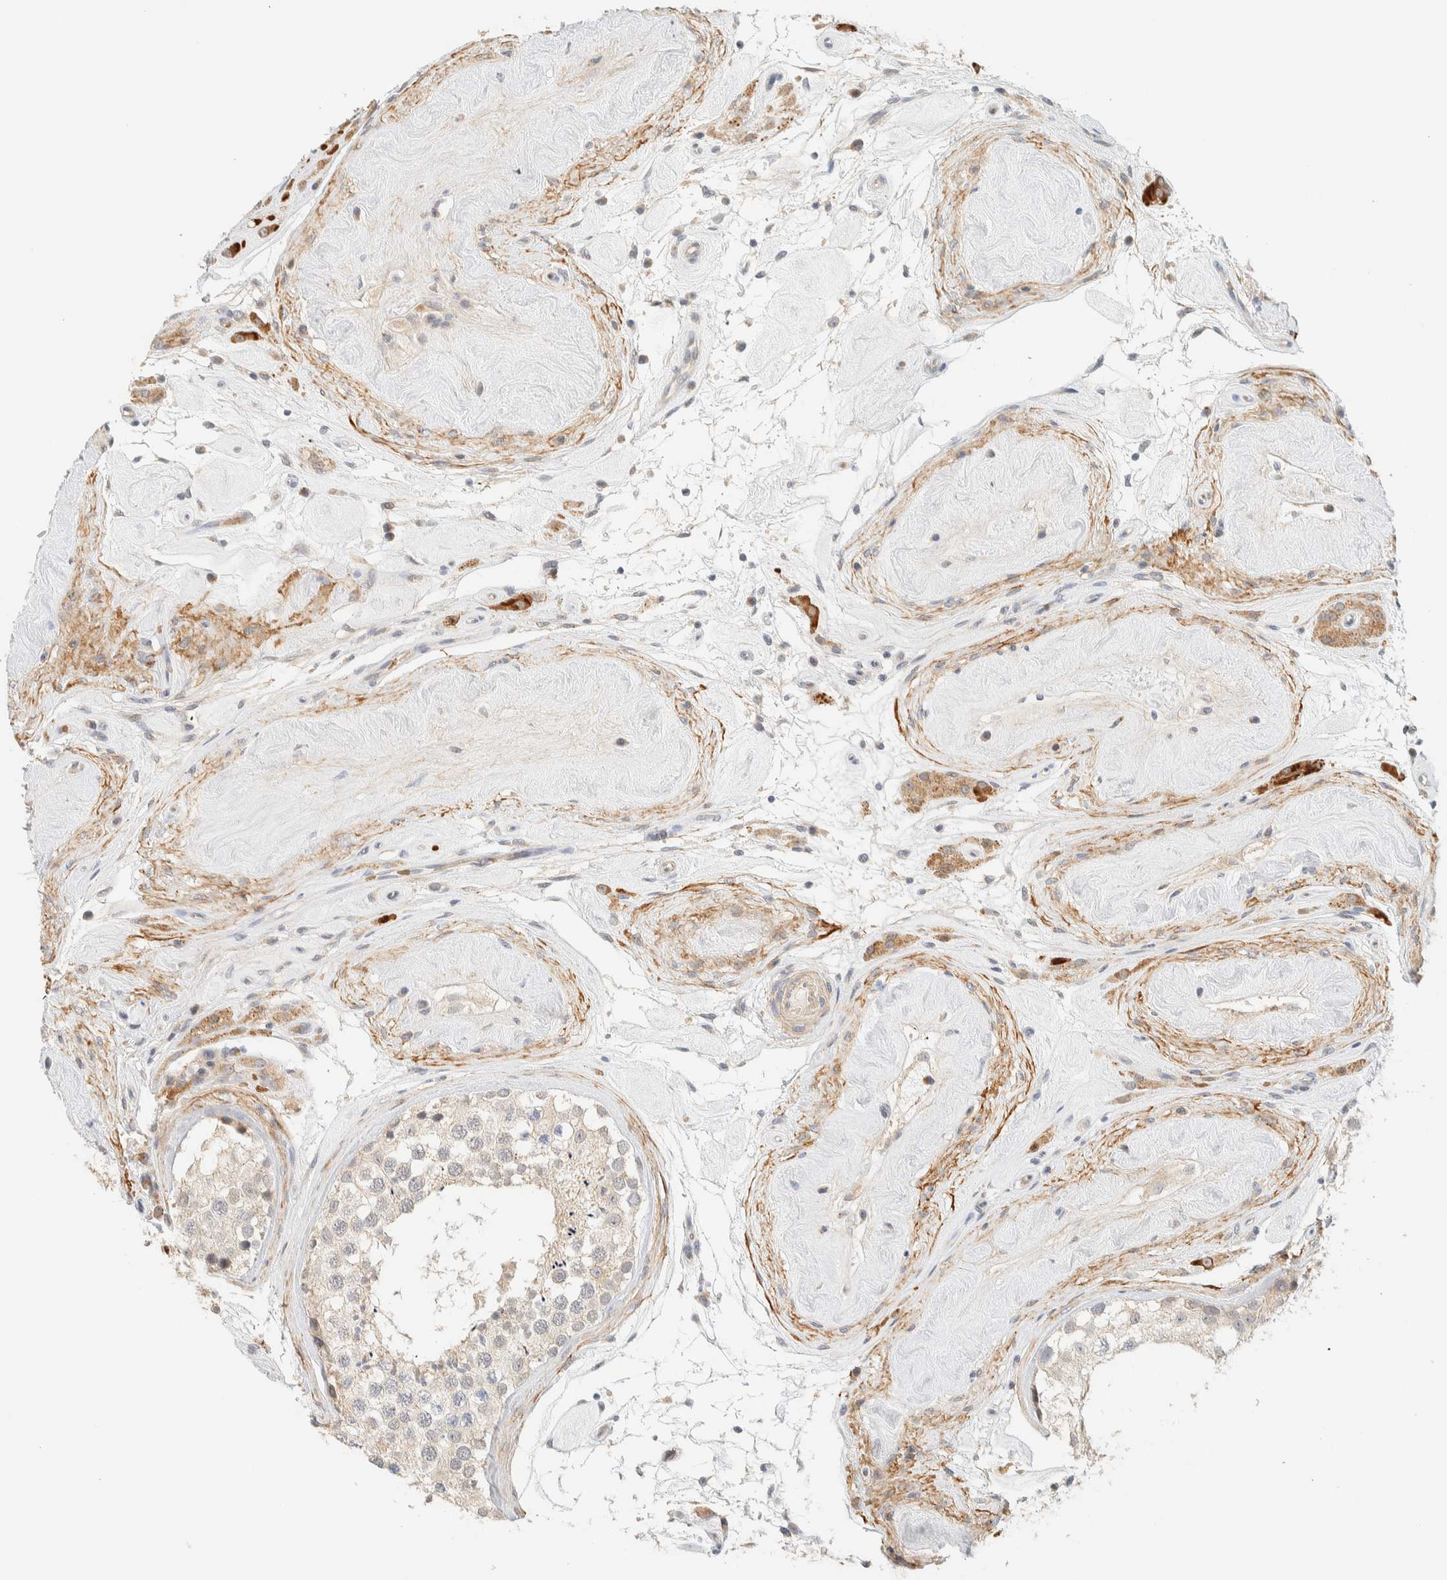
{"staining": {"intensity": "negative", "quantity": "none", "location": "none"}, "tissue": "testis", "cell_type": "Cells in seminiferous ducts", "image_type": "normal", "snomed": [{"axis": "morphology", "description": "Normal tissue, NOS"}, {"axis": "topography", "description": "Testis"}], "caption": "Immunohistochemistry image of benign testis: human testis stained with DAB shows no significant protein positivity in cells in seminiferous ducts. (DAB (3,3'-diaminobenzidine) immunohistochemistry, high magnification).", "gene": "TNK1", "patient": {"sex": "male", "age": 46}}